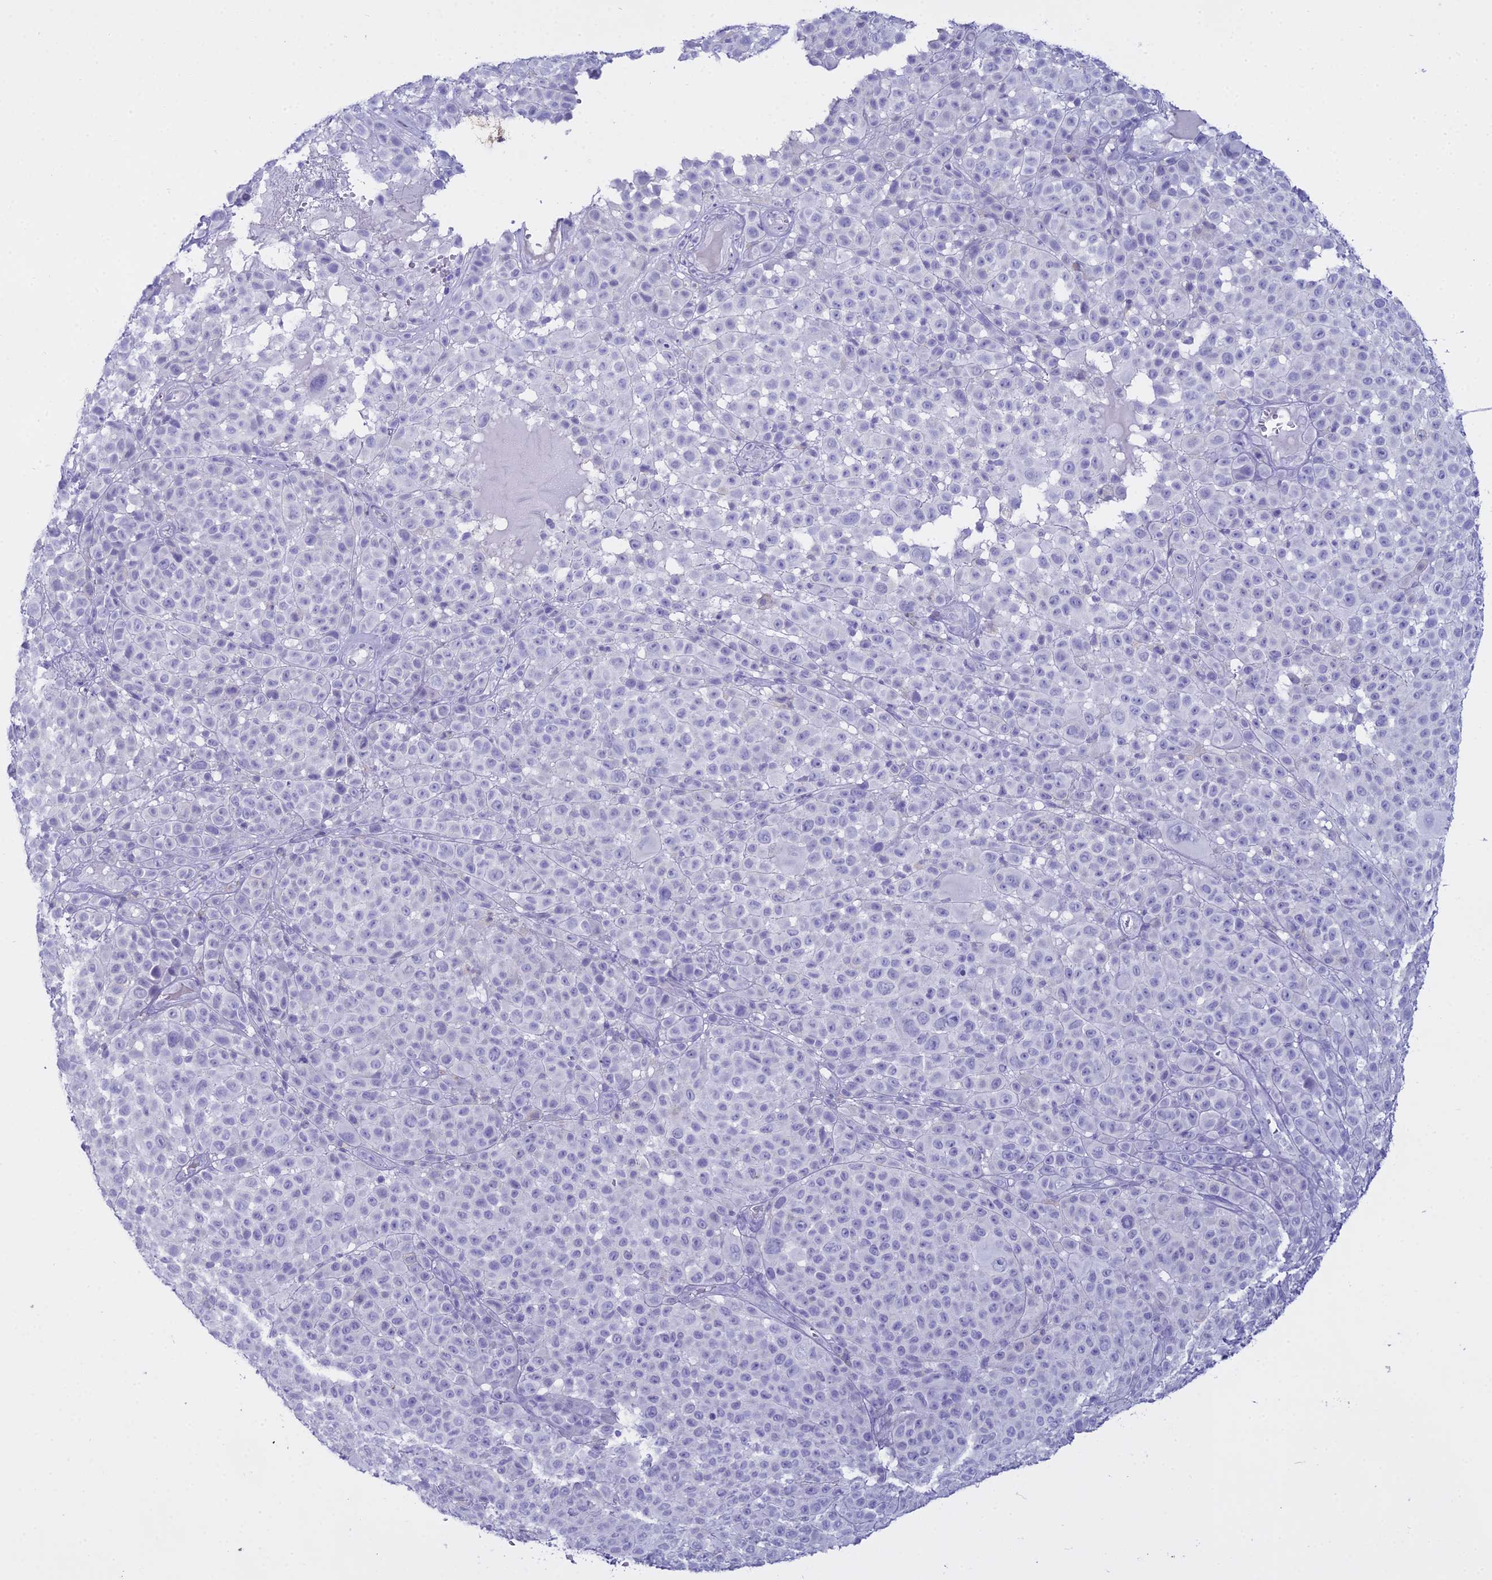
{"staining": {"intensity": "negative", "quantity": "none", "location": "none"}, "tissue": "melanoma", "cell_type": "Tumor cells", "image_type": "cancer", "snomed": [{"axis": "morphology", "description": "Malignant melanoma, NOS"}, {"axis": "topography", "description": "Skin"}], "caption": "Tumor cells are negative for protein expression in human melanoma.", "gene": "ALPP", "patient": {"sex": "female", "age": 94}}